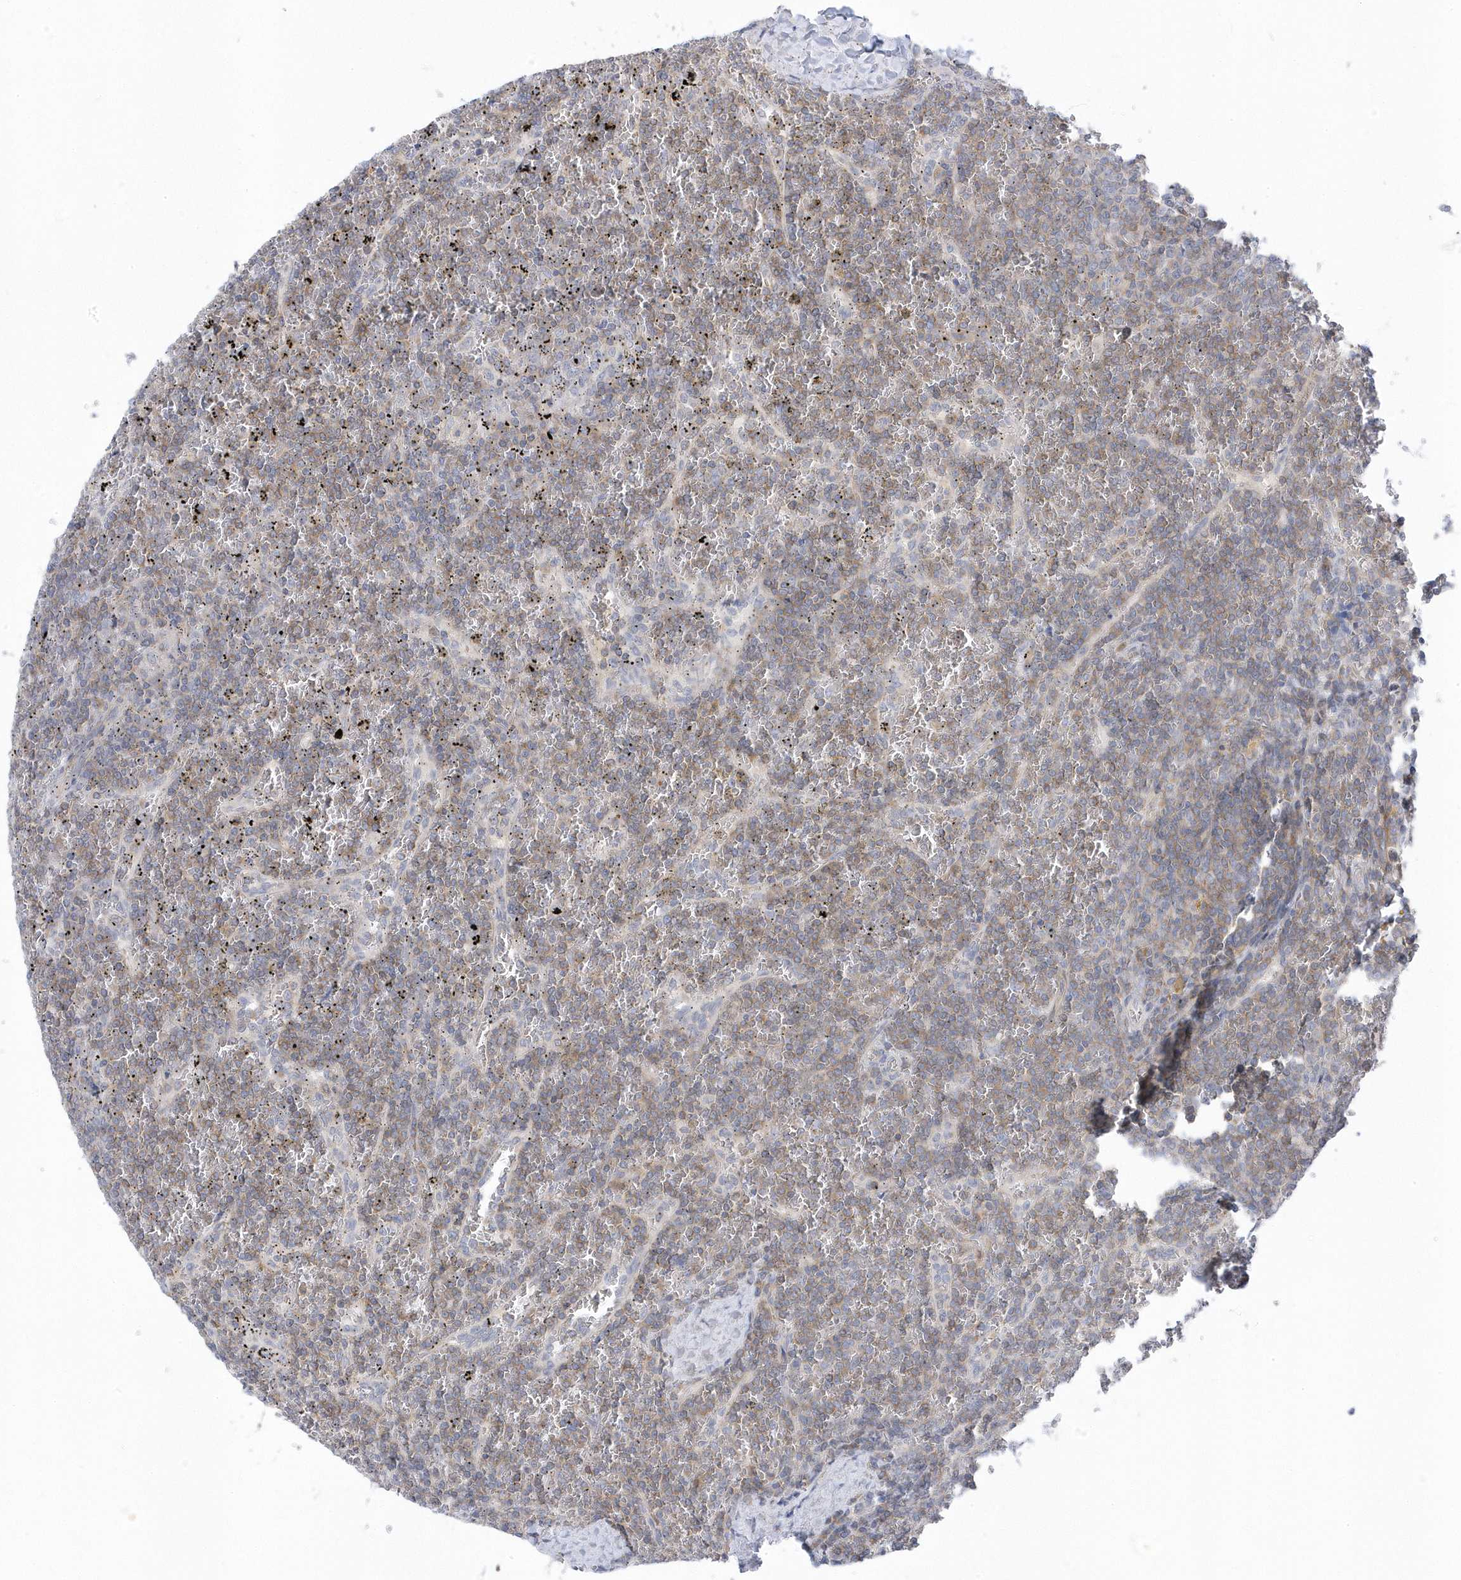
{"staining": {"intensity": "weak", "quantity": "25%-75%", "location": "cytoplasmic/membranous"}, "tissue": "lymphoma", "cell_type": "Tumor cells", "image_type": "cancer", "snomed": [{"axis": "morphology", "description": "Malignant lymphoma, non-Hodgkin's type, Low grade"}, {"axis": "topography", "description": "Spleen"}], "caption": "A brown stain highlights weak cytoplasmic/membranous staining of a protein in low-grade malignant lymphoma, non-Hodgkin's type tumor cells.", "gene": "ANAPC1", "patient": {"sex": "female", "age": 19}}